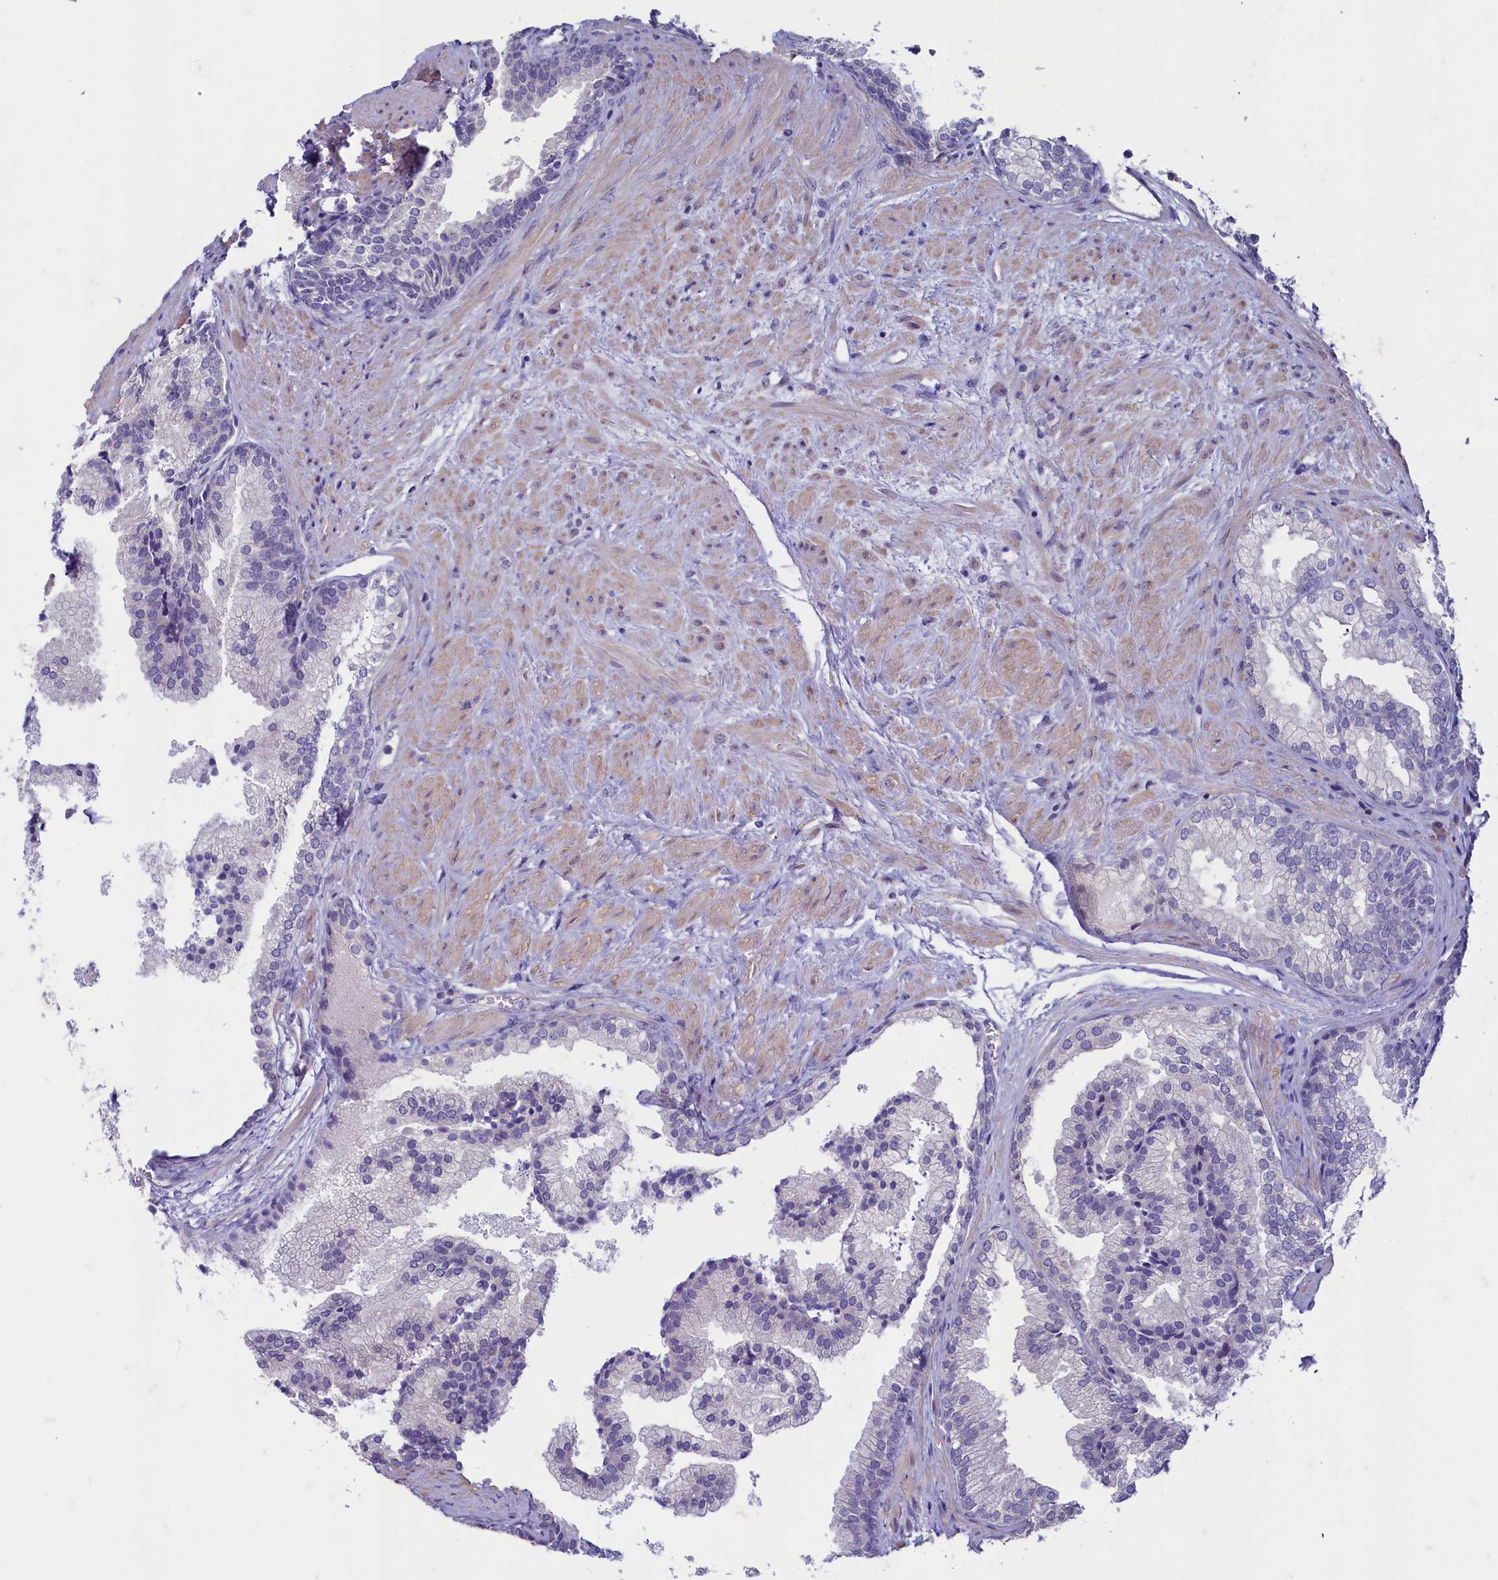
{"staining": {"intensity": "negative", "quantity": "none", "location": "none"}, "tissue": "prostate", "cell_type": "Glandular cells", "image_type": "normal", "snomed": [{"axis": "morphology", "description": "Normal tissue, NOS"}, {"axis": "topography", "description": "Prostate"}], "caption": "The micrograph displays no significant expression in glandular cells of prostate.", "gene": "MAP1LC3A", "patient": {"sex": "male", "age": 76}}